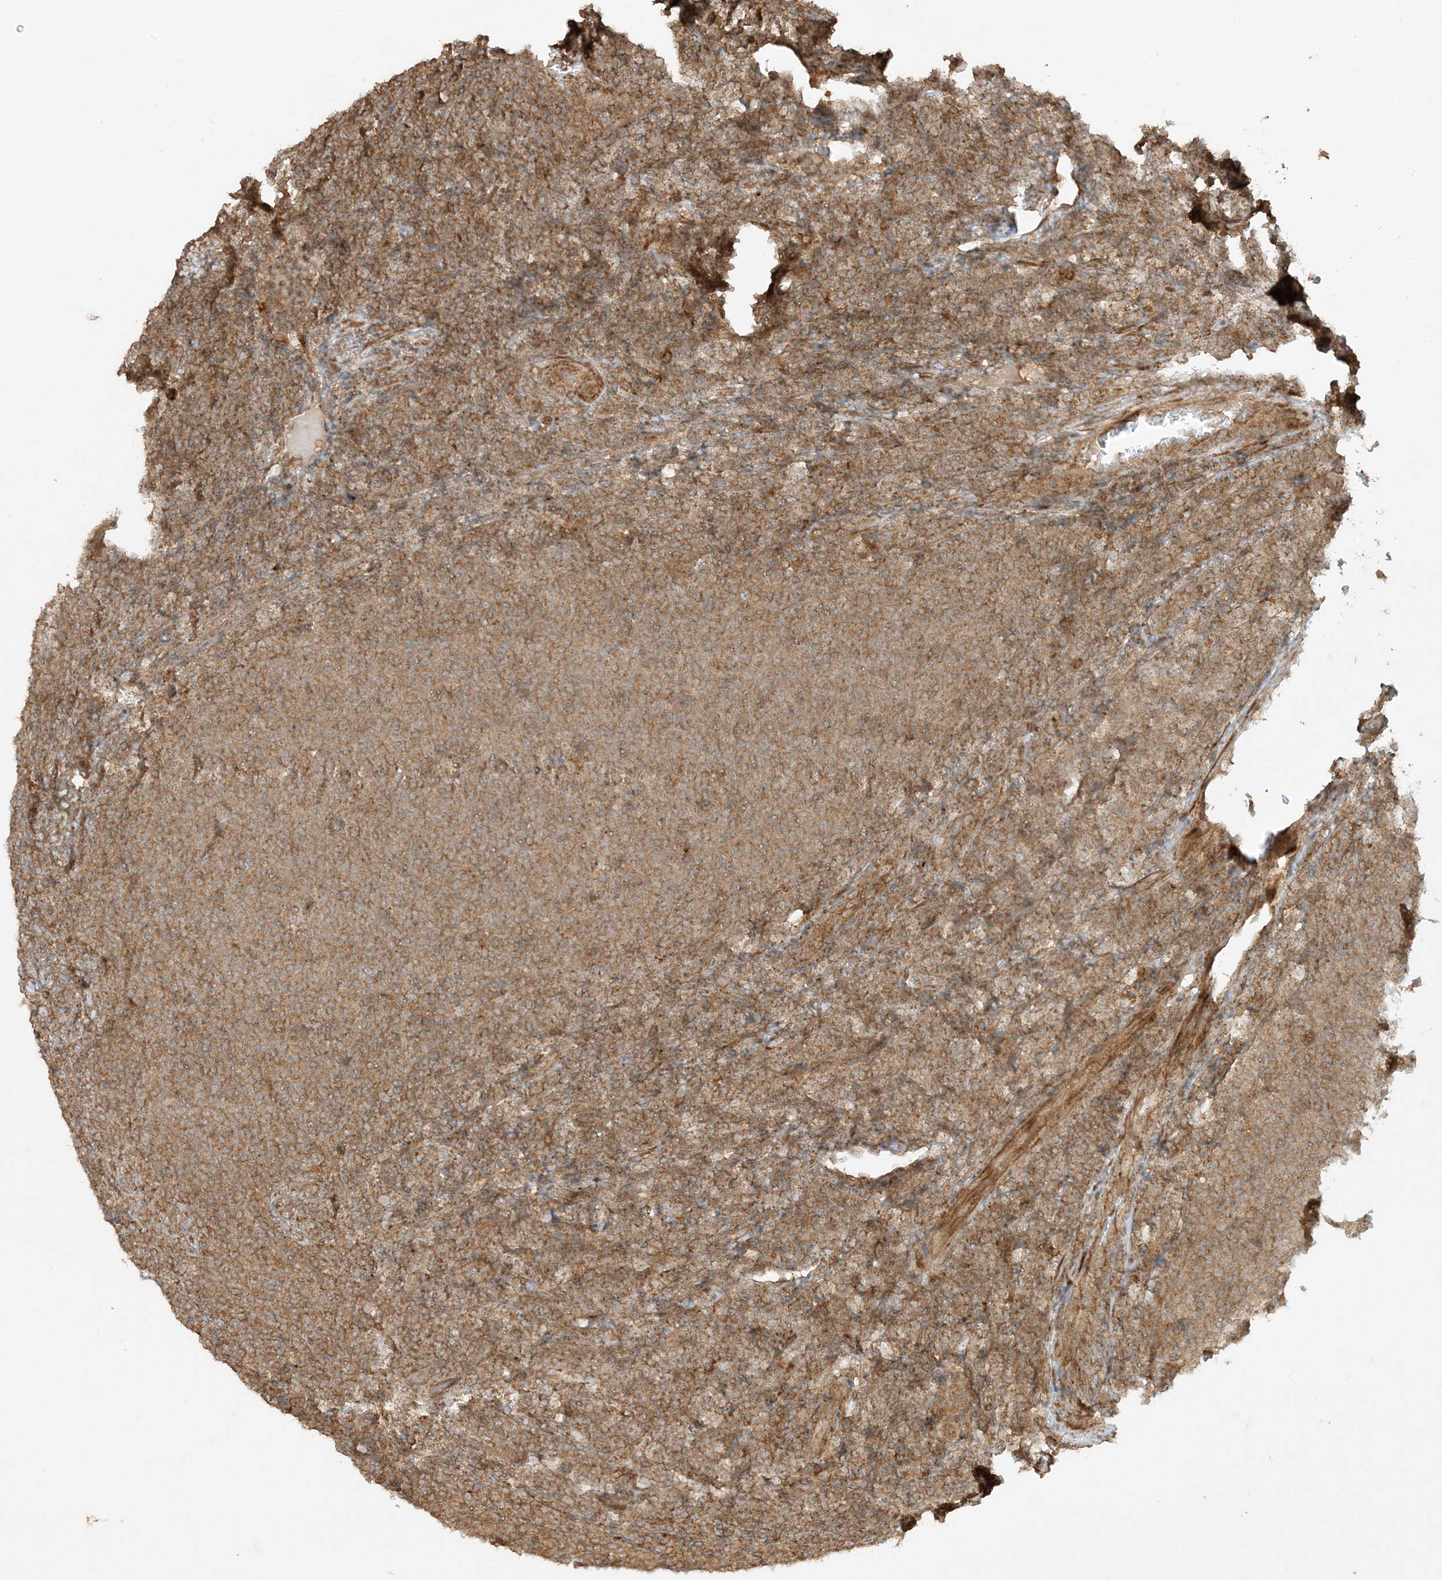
{"staining": {"intensity": "weak", "quantity": ">75%", "location": "cytoplasmic/membranous"}, "tissue": "lymphoma", "cell_type": "Tumor cells", "image_type": "cancer", "snomed": [{"axis": "morphology", "description": "Malignant lymphoma, non-Hodgkin's type, Low grade"}, {"axis": "topography", "description": "Lymph node"}], "caption": "Brown immunohistochemical staining in human lymphoma displays weak cytoplasmic/membranous staining in approximately >75% of tumor cells. The staining was performed using DAB, with brown indicating positive protein expression. Nuclei are stained blue with hematoxylin.", "gene": "XRN1", "patient": {"sex": "male", "age": 66}}